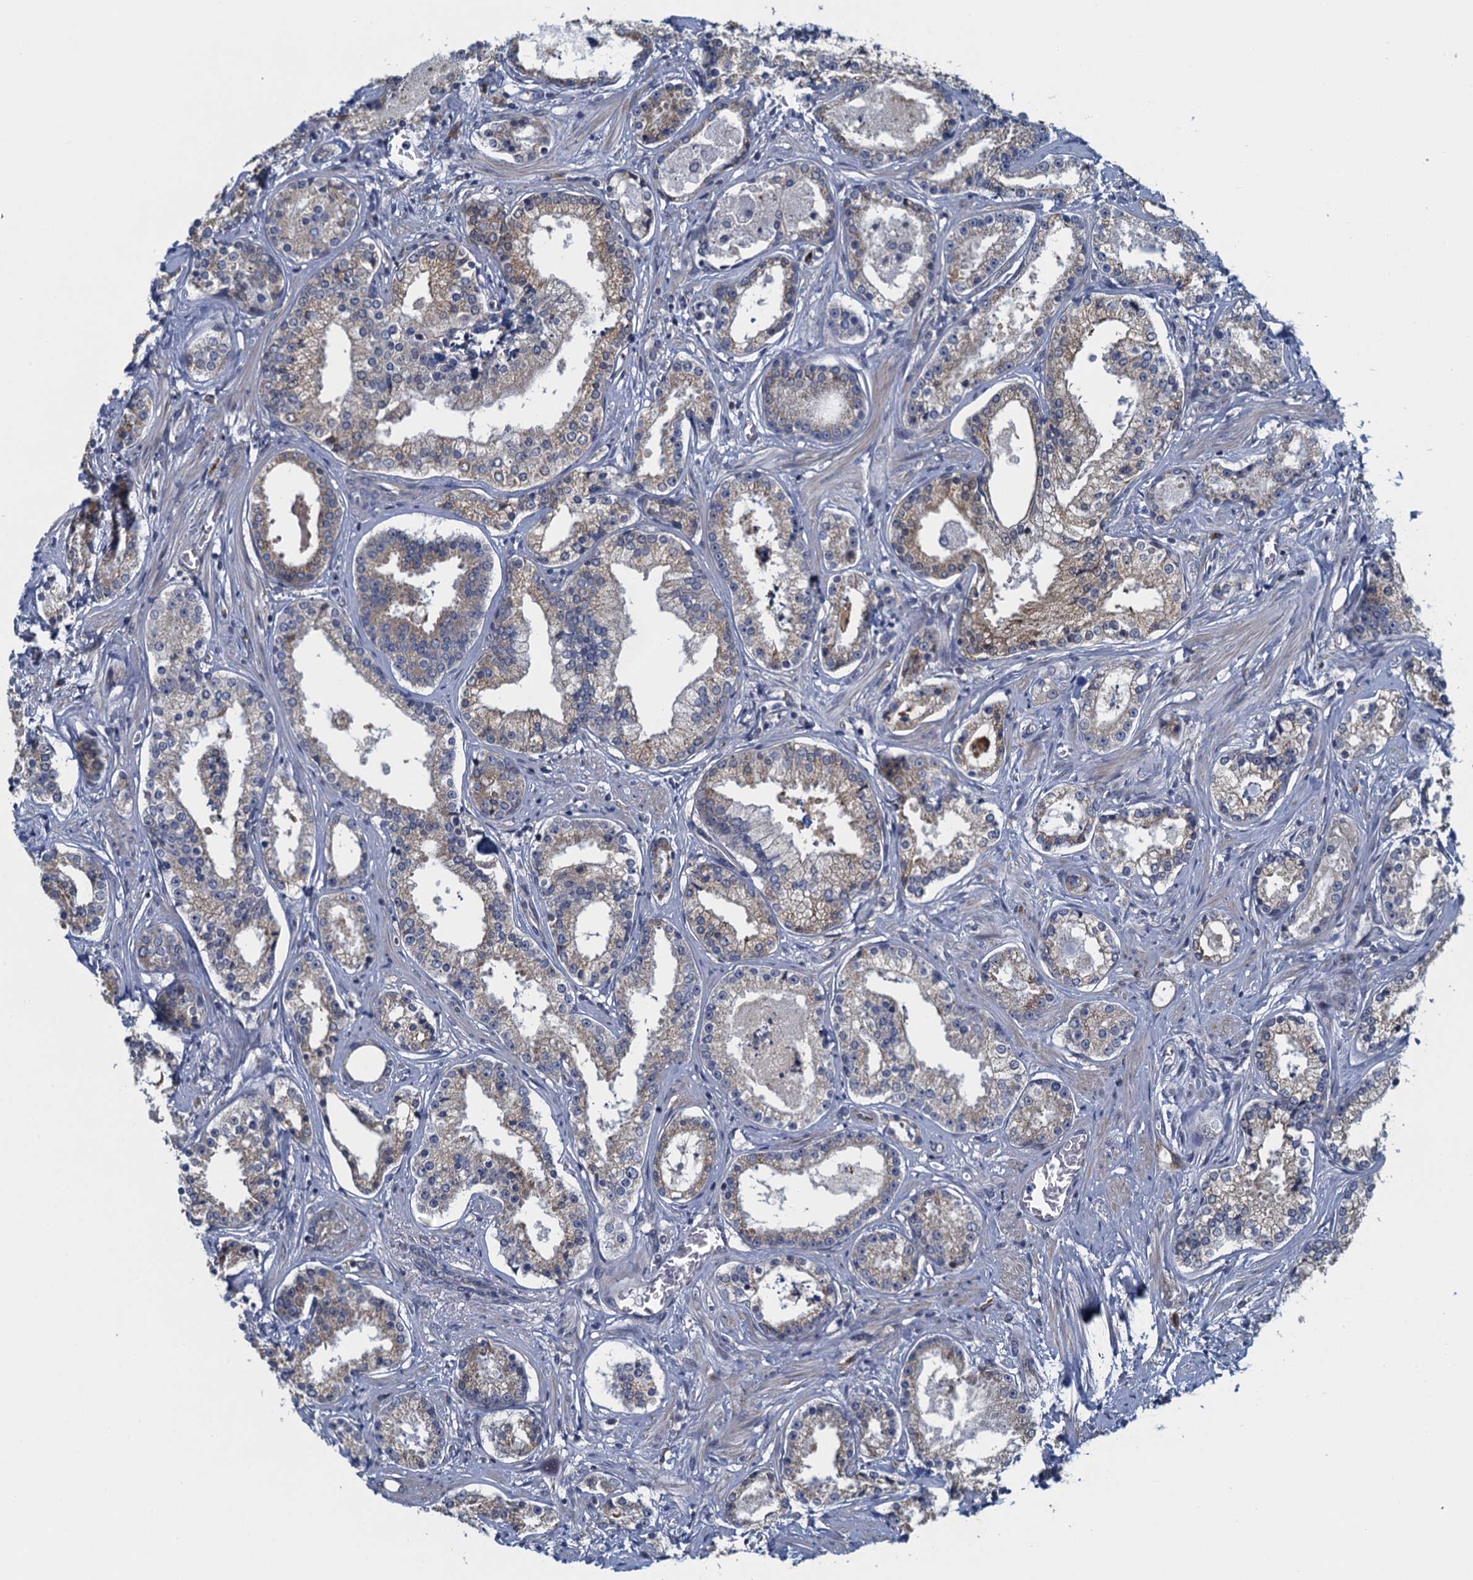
{"staining": {"intensity": "weak", "quantity": "25%-75%", "location": "cytoplasmic/membranous"}, "tissue": "prostate cancer", "cell_type": "Tumor cells", "image_type": "cancer", "snomed": [{"axis": "morphology", "description": "Adenocarcinoma, High grade"}, {"axis": "topography", "description": "Prostate"}], "caption": "Immunohistochemistry (IHC) (DAB) staining of human adenocarcinoma (high-grade) (prostate) displays weak cytoplasmic/membranous protein expression in approximately 25%-75% of tumor cells.", "gene": "ALG2", "patient": {"sex": "male", "age": 58}}